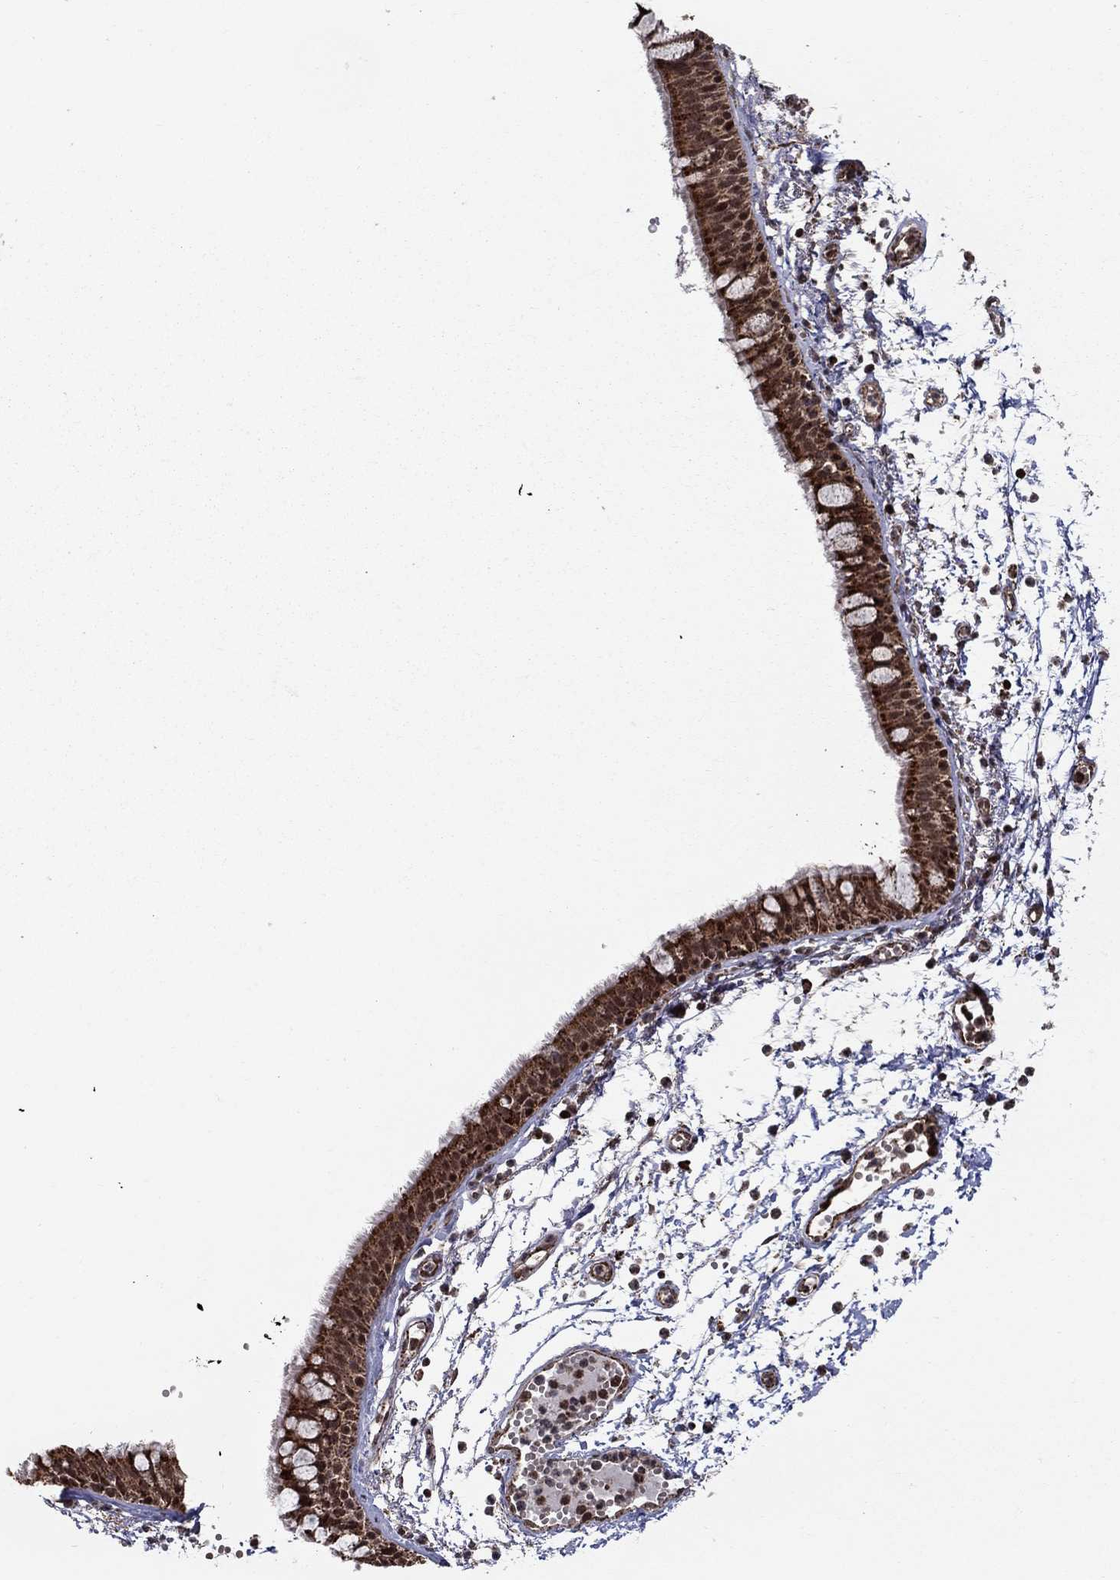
{"staining": {"intensity": "moderate", "quantity": ">75%", "location": "cytoplasmic/membranous"}, "tissue": "bronchus", "cell_type": "Respiratory epithelial cells", "image_type": "normal", "snomed": [{"axis": "morphology", "description": "Normal tissue, NOS"}, {"axis": "topography", "description": "Cartilage tissue"}, {"axis": "topography", "description": "Bronchus"}], "caption": "A micrograph of bronchus stained for a protein reveals moderate cytoplasmic/membranous brown staining in respiratory epithelial cells. (IHC, brightfield microscopy, high magnification).", "gene": "ACOT13", "patient": {"sex": "male", "age": 66}}